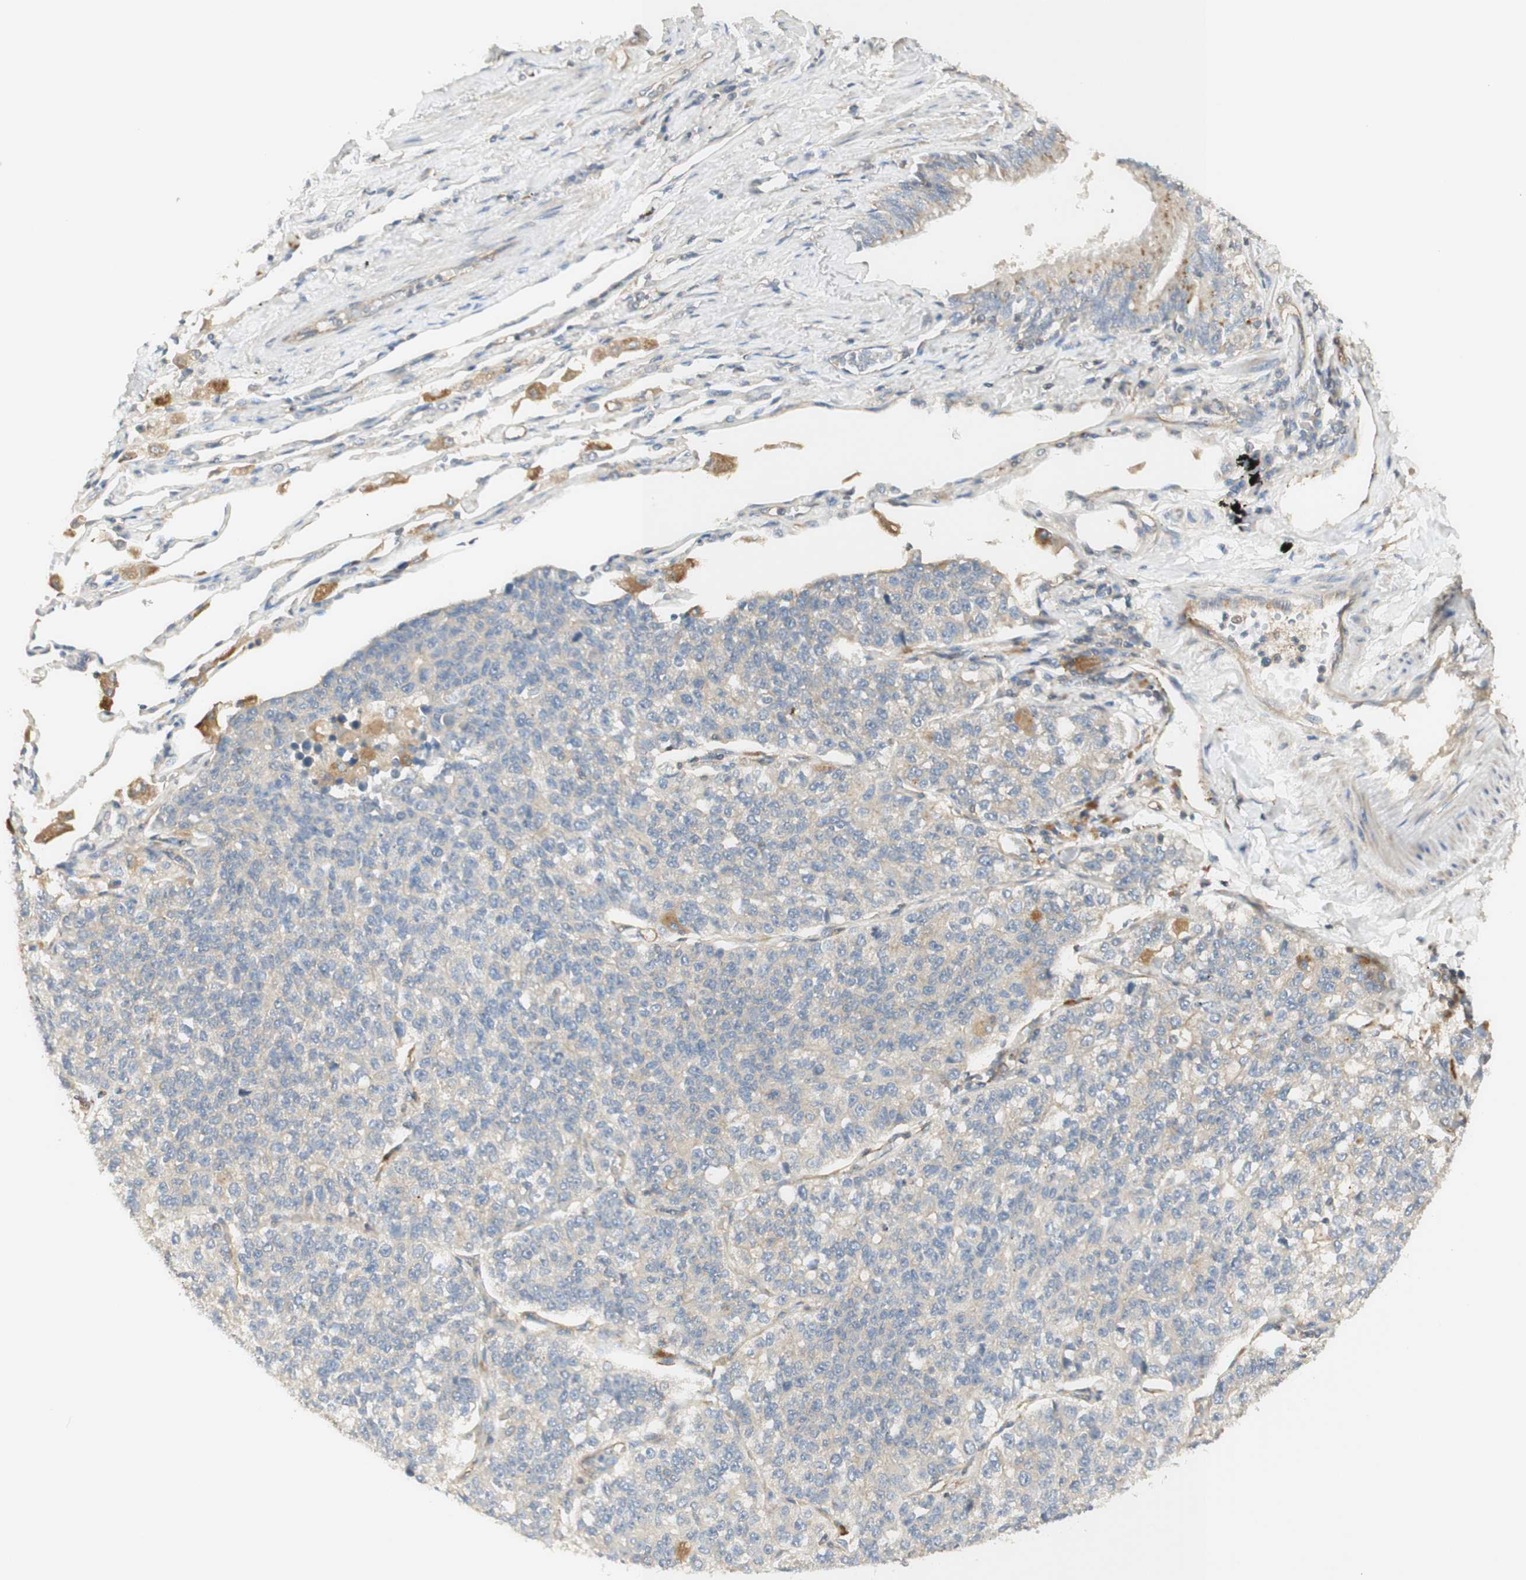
{"staining": {"intensity": "weak", "quantity": ">75%", "location": "cytoplasmic/membranous"}, "tissue": "lung cancer", "cell_type": "Tumor cells", "image_type": "cancer", "snomed": [{"axis": "morphology", "description": "Adenocarcinoma, NOS"}, {"axis": "topography", "description": "Lung"}], "caption": "Immunohistochemistry histopathology image of neoplastic tissue: human lung adenocarcinoma stained using IHC reveals low levels of weak protein expression localized specifically in the cytoplasmic/membranous of tumor cells, appearing as a cytoplasmic/membranous brown color.", "gene": "IKBKG", "patient": {"sex": "male", "age": 49}}